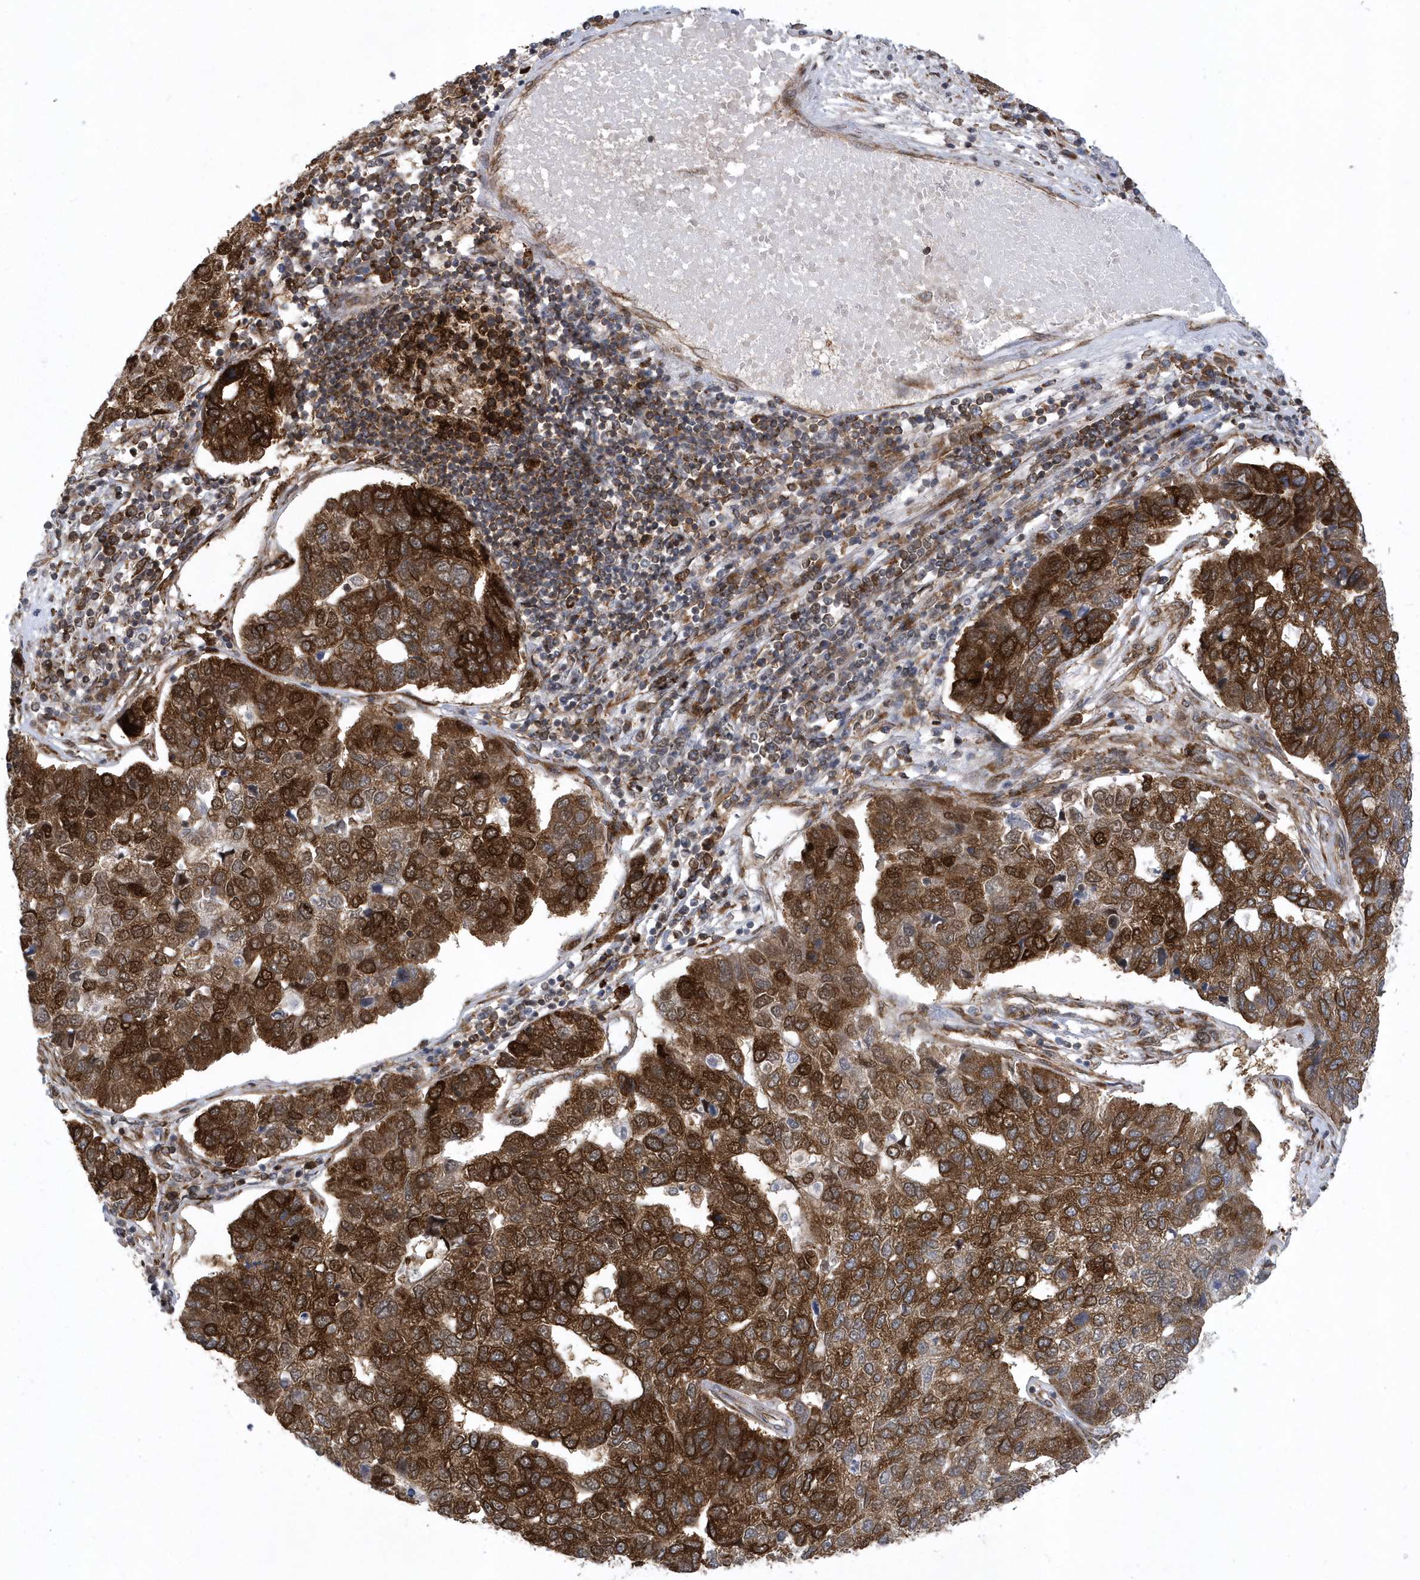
{"staining": {"intensity": "strong", "quantity": ">75%", "location": "cytoplasmic/membranous,nuclear"}, "tissue": "pancreatic cancer", "cell_type": "Tumor cells", "image_type": "cancer", "snomed": [{"axis": "morphology", "description": "Adenocarcinoma, NOS"}, {"axis": "topography", "description": "Pancreas"}], "caption": "Immunohistochemical staining of pancreatic adenocarcinoma displays strong cytoplasmic/membranous and nuclear protein expression in about >75% of tumor cells.", "gene": "PHF1", "patient": {"sex": "female", "age": 61}}